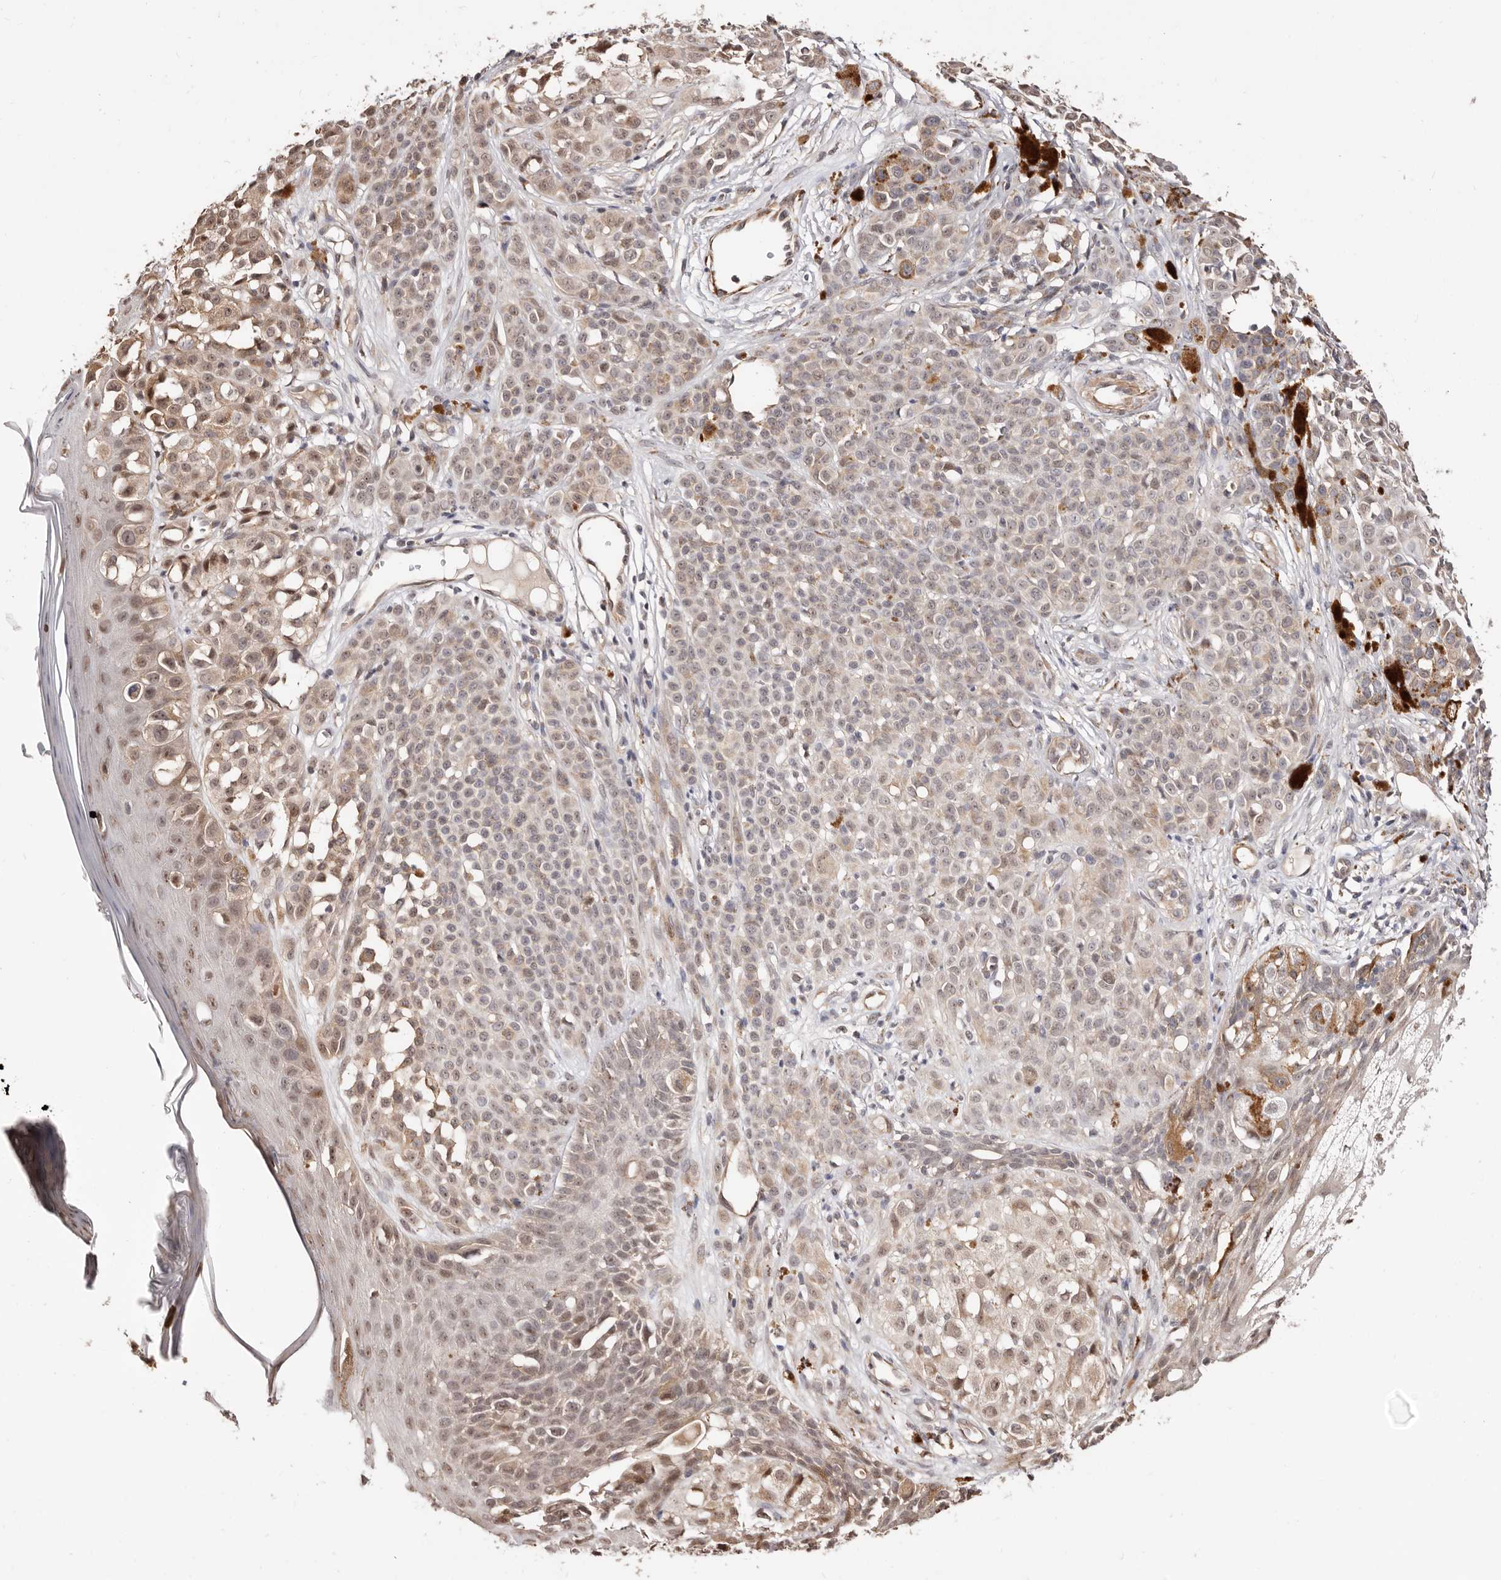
{"staining": {"intensity": "weak", "quantity": "25%-75%", "location": "cytoplasmic/membranous,nuclear"}, "tissue": "melanoma", "cell_type": "Tumor cells", "image_type": "cancer", "snomed": [{"axis": "morphology", "description": "Malignant melanoma, NOS"}, {"axis": "topography", "description": "Skin of leg"}], "caption": "Weak cytoplasmic/membranous and nuclear expression for a protein is identified in approximately 25%-75% of tumor cells of malignant melanoma using IHC.", "gene": "TRIP13", "patient": {"sex": "female", "age": 72}}